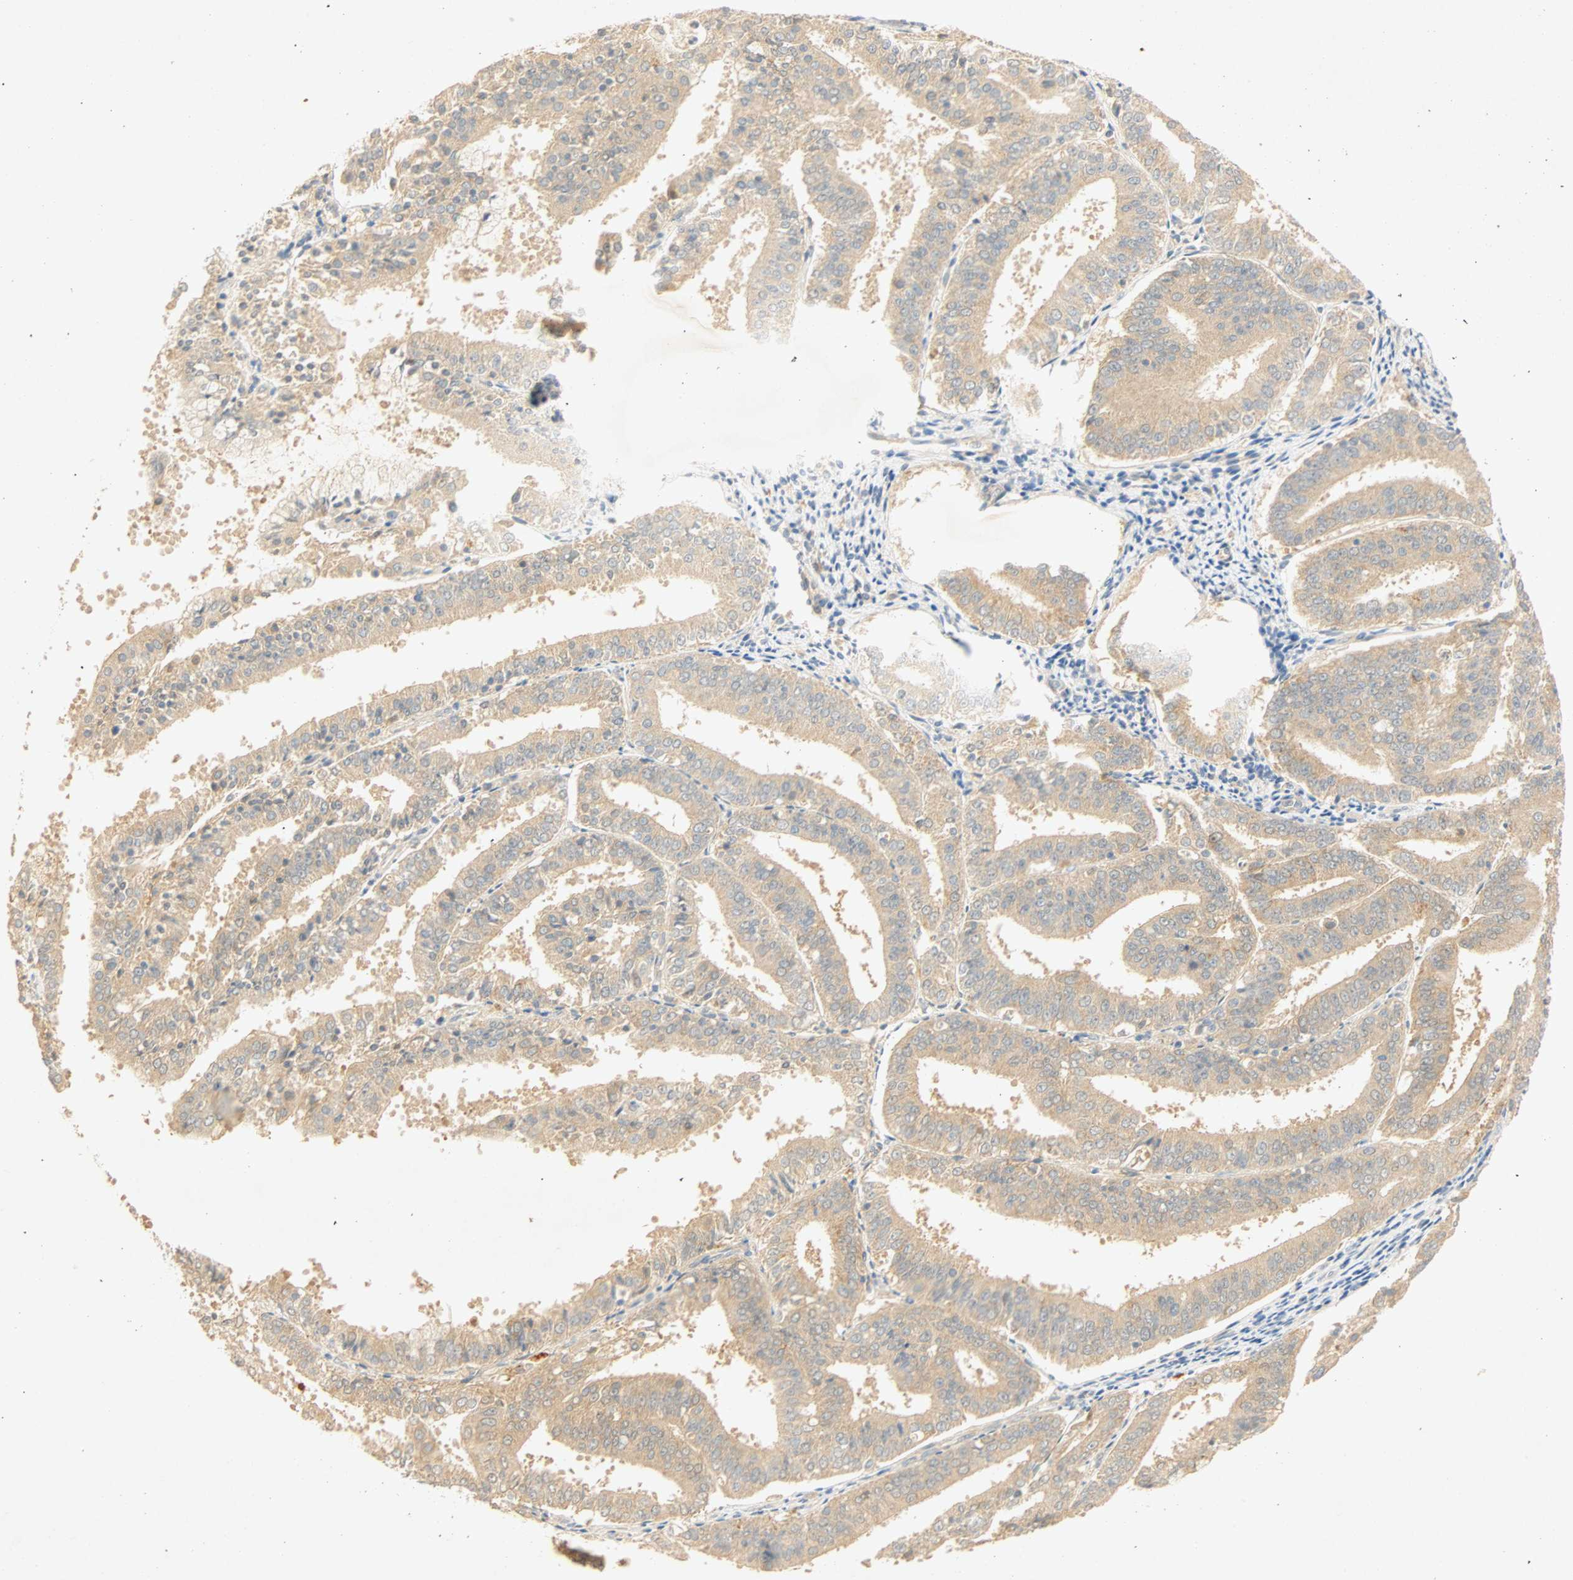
{"staining": {"intensity": "moderate", "quantity": "25%-75%", "location": "cytoplasmic/membranous"}, "tissue": "endometrial cancer", "cell_type": "Tumor cells", "image_type": "cancer", "snomed": [{"axis": "morphology", "description": "Adenocarcinoma, NOS"}, {"axis": "topography", "description": "Endometrium"}], "caption": "Protein expression analysis of human adenocarcinoma (endometrial) reveals moderate cytoplasmic/membranous expression in approximately 25%-75% of tumor cells.", "gene": "SELENBP1", "patient": {"sex": "female", "age": 63}}